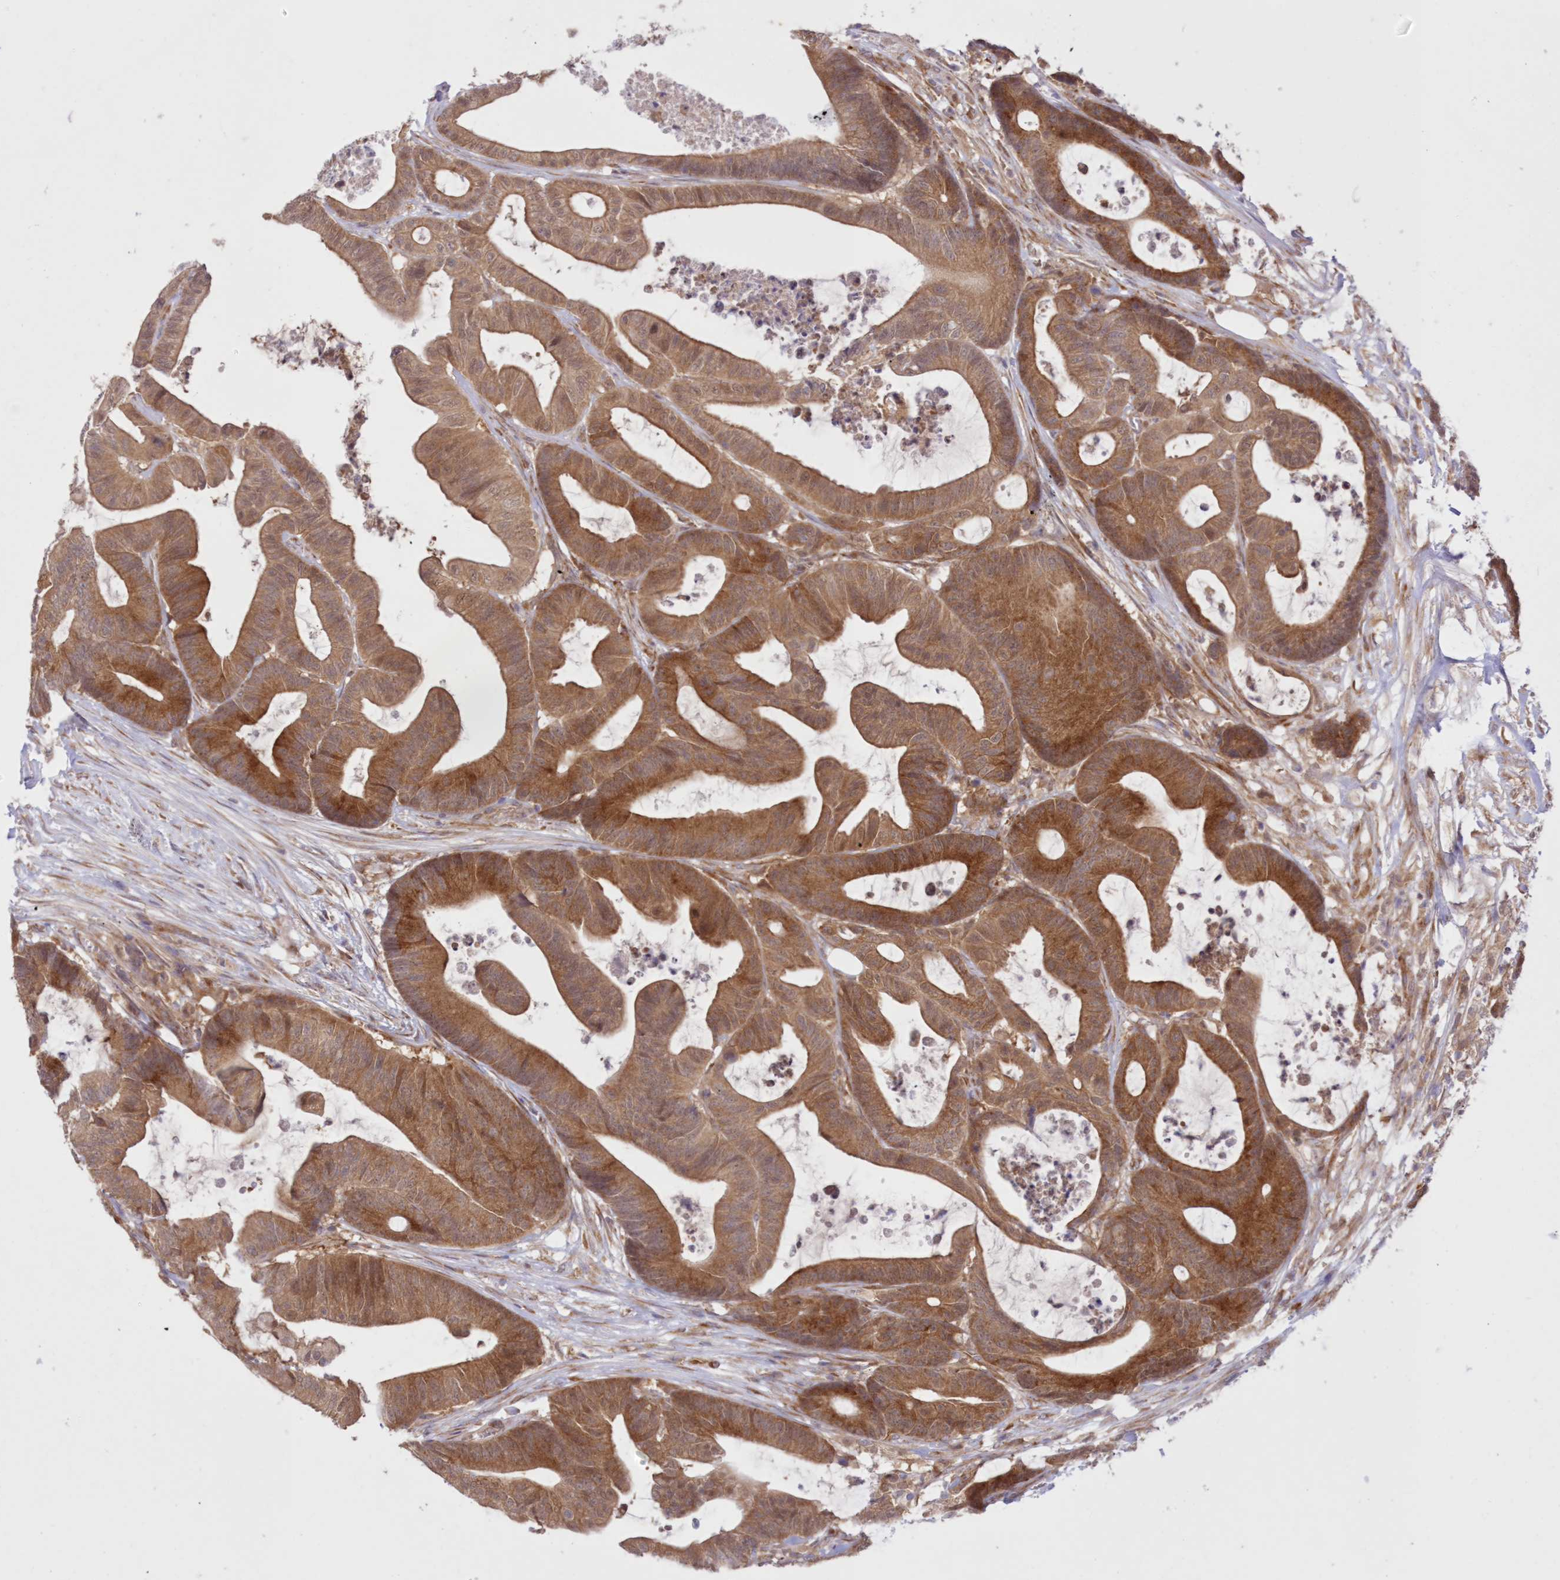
{"staining": {"intensity": "moderate", "quantity": ">75%", "location": "cytoplasmic/membranous"}, "tissue": "colorectal cancer", "cell_type": "Tumor cells", "image_type": "cancer", "snomed": [{"axis": "morphology", "description": "Adenocarcinoma, NOS"}, {"axis": "topography", "description": "Colon"}], "caption": "The photomicrograph reveals immunohistochemical staining of colorectal adenocarcinoma. There is moderate cytoplasmic/membranous staining is identified in about >75% of tumor cells. The protein of interest is stained brown, and the nuclei are stained in blue (DAB IHC with brightfield microscopy, high magnification).", "gene": "RNPEP", "patient": {"sex": "female", "age": 84}}